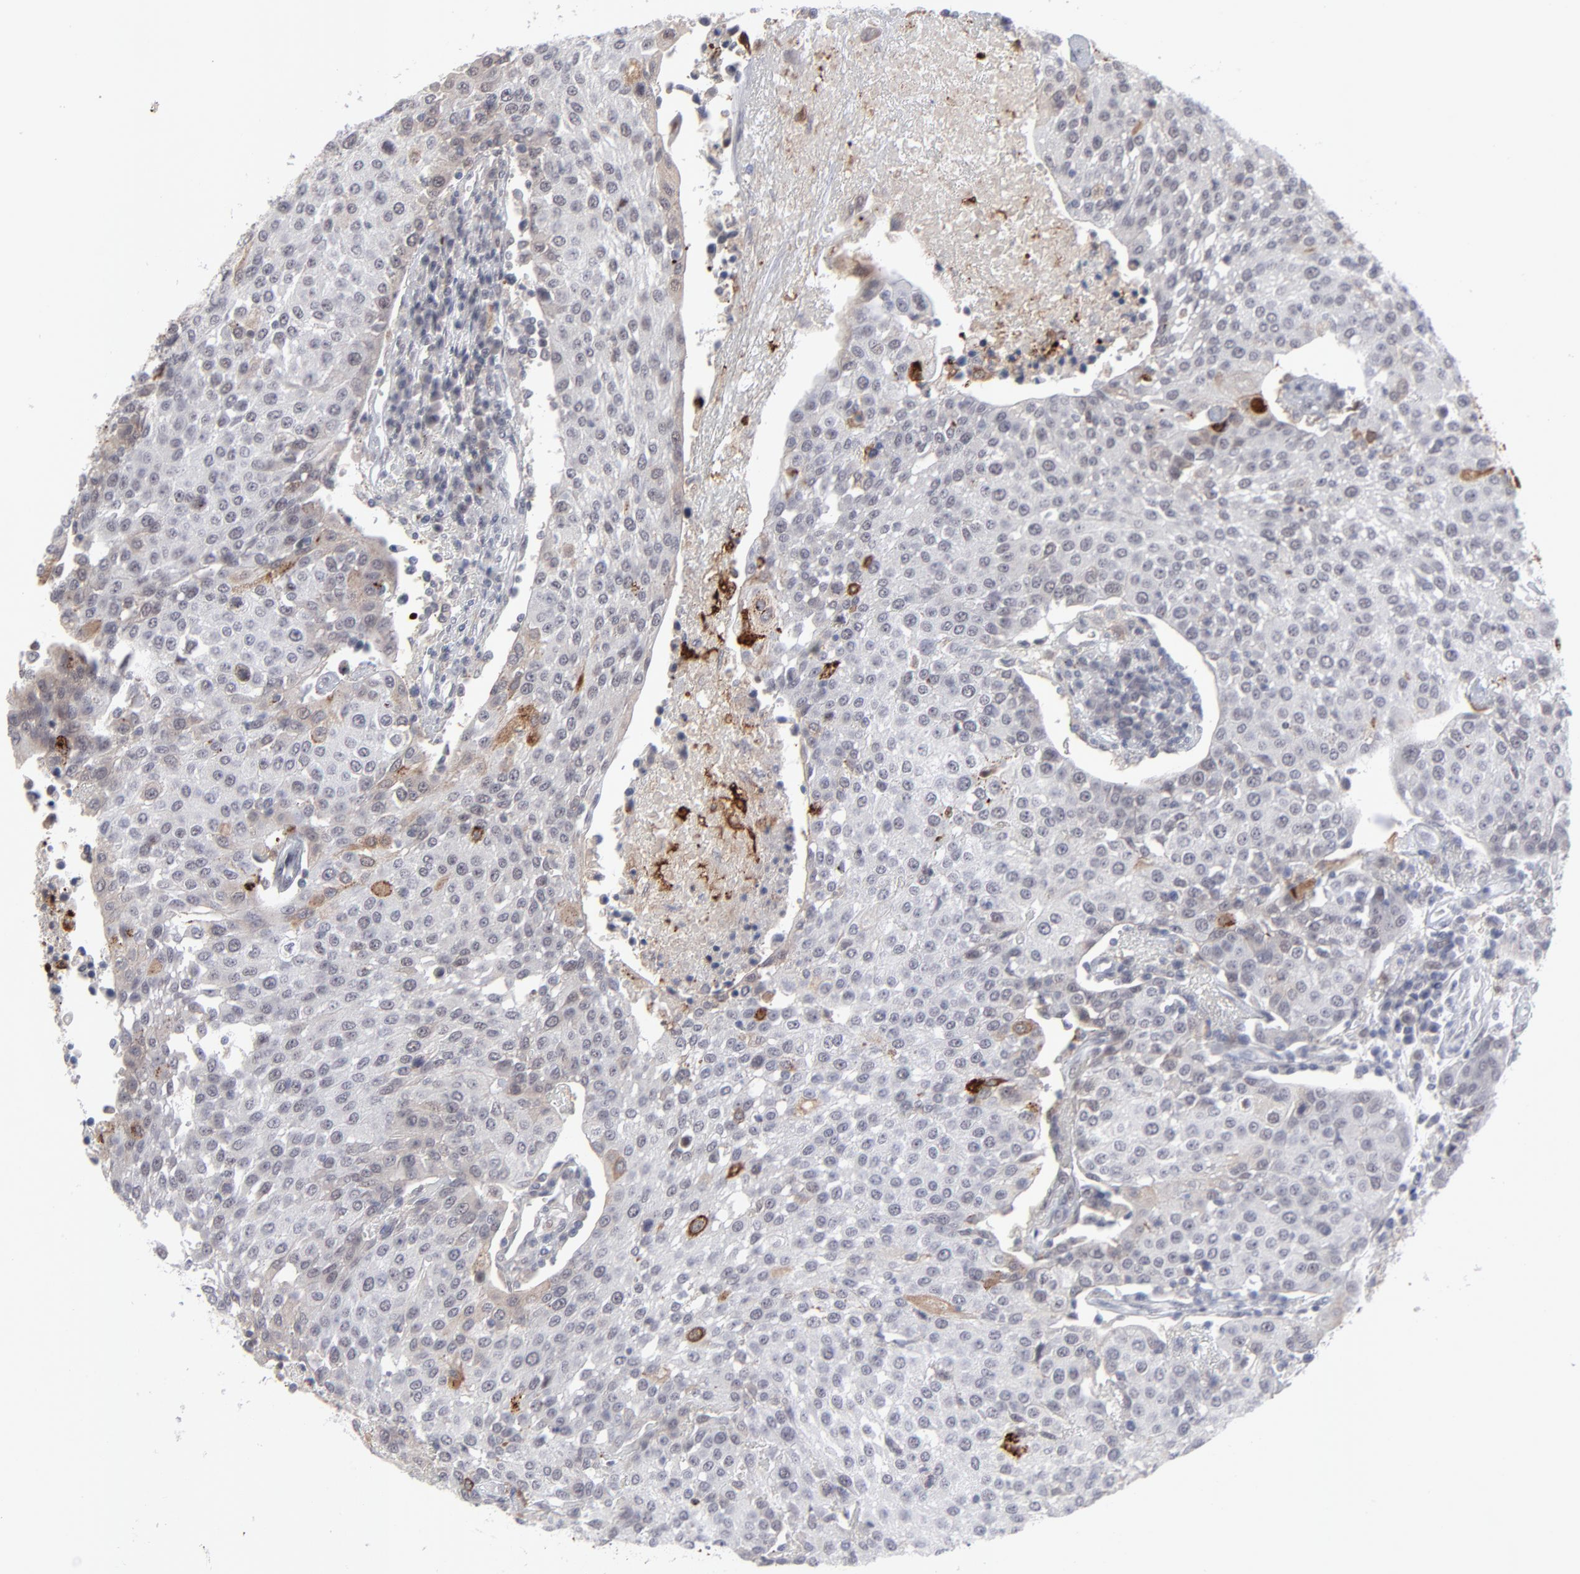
{"staining": {"intensity": "strong", "quantity": "<25%", "location": "cytoplasmic/membranous"}, "tissue": "urothelial cancer", "cell_type": "Tumor cells", "image_type": "cancer", "snomed": [{"axis": "morphology", "description": "Urothelial carcinoma, High grade"}, {"axis": "topography", "description": "Urinary bladder"}], "caption": "Immunohistochemical staining of urothelial carcinoma (high-grade) demonstrates medium levels of strong cytoplasmic/membranous protein staining in about <25% of tumor cells.", "gene": "CCR2", "patient": {"sex": "female", "age": 85}}